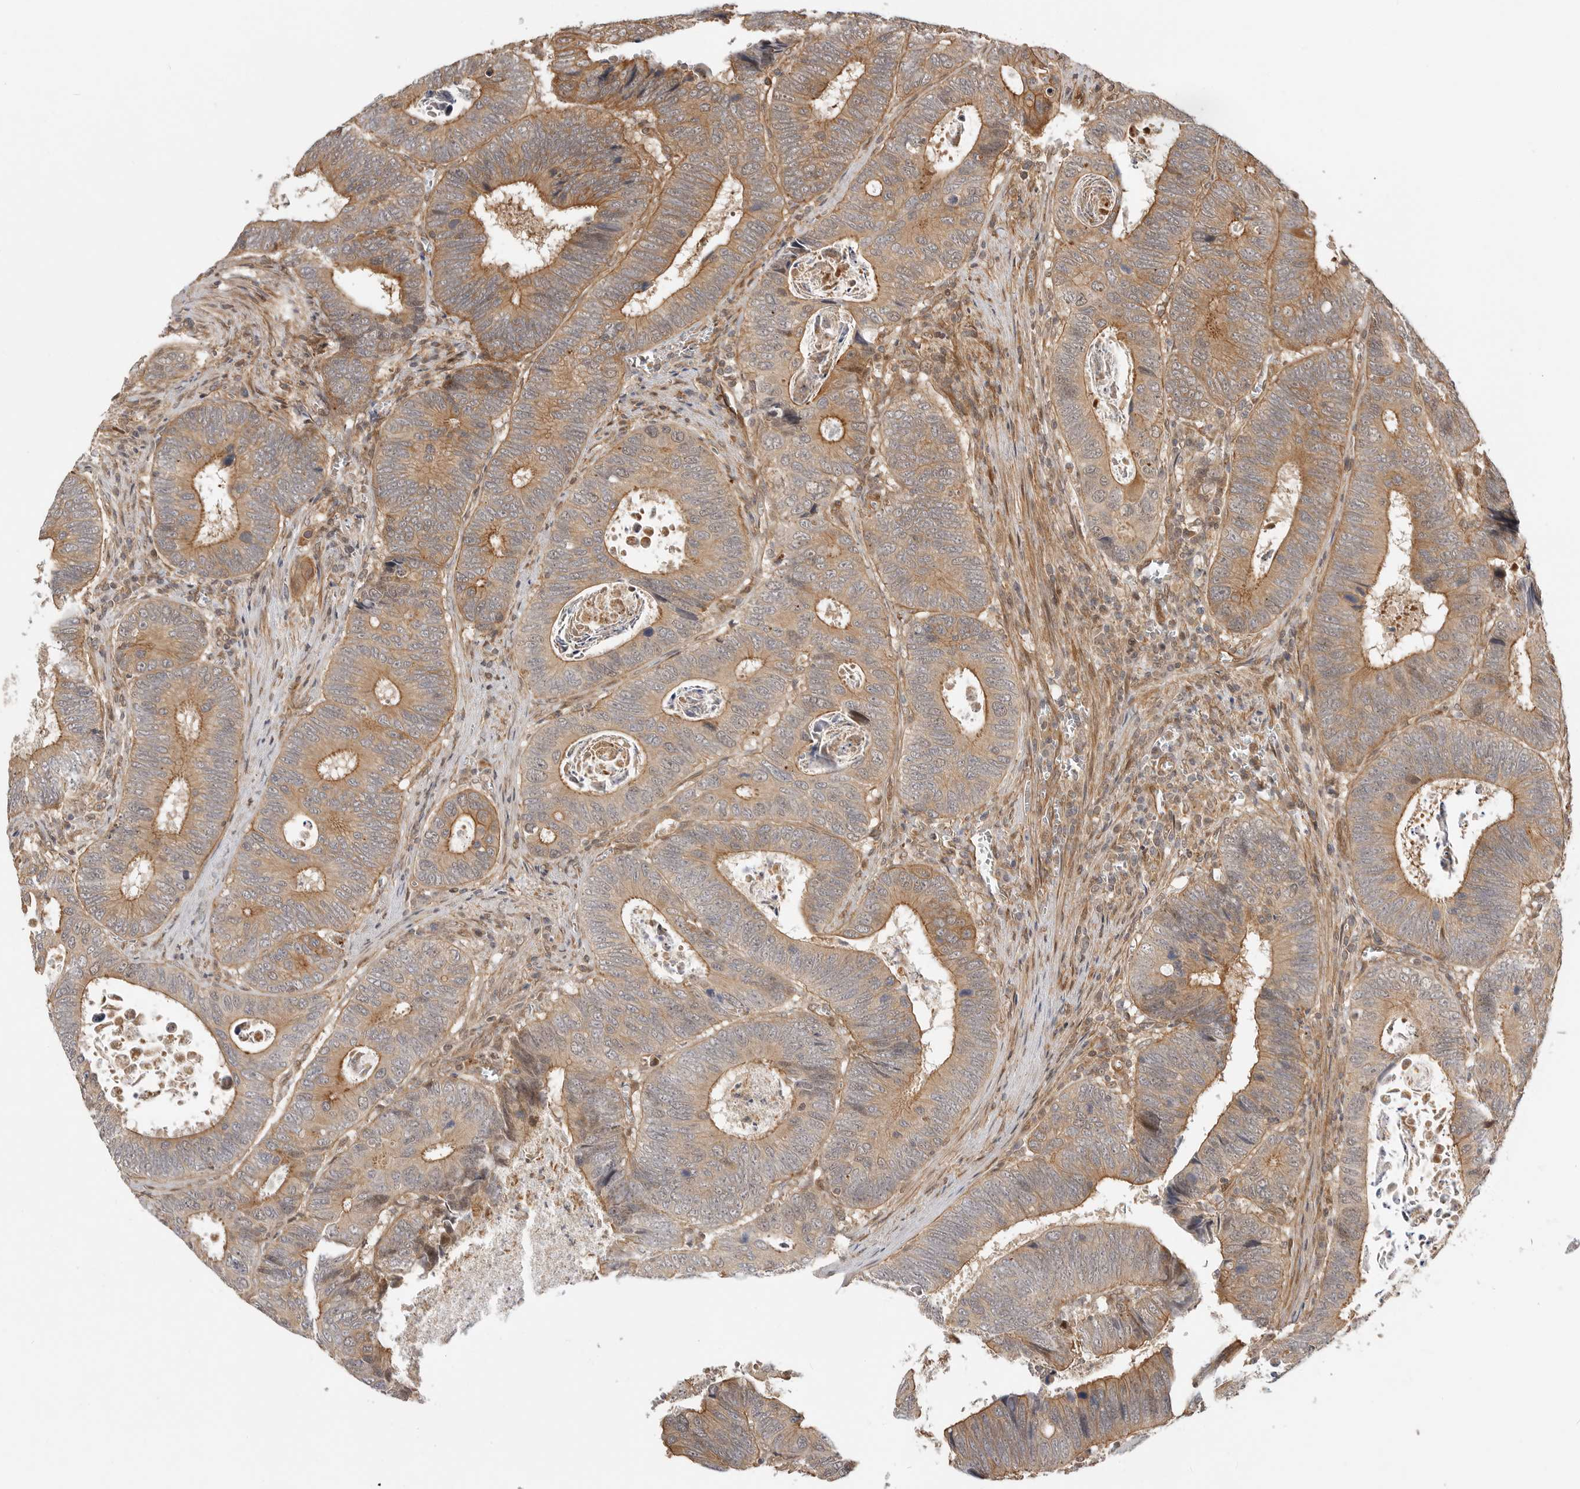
{"staining": {"intensity": "moderate", "quantity": ">75%", "location": "cytoplasmic/membranous"}, "tissue": "colorectal cancer", "cell_type": "Tumor cells", "image_type": "cancer", "snomed": [{"axis": "morphology", "description": "Adenocarcinoma, NOS"}, {"axis": "topography", "description": "Colon"}], "caption": "This micrograph demonstrates adenocarcinoma (colorectal) stained with immunohistochemistry (IHC) to label a protein in brown. The cytoplasmic/membranous of tumor cells show moderate positivity for the protein. Nuclei are counter-stained blue.", "gene": "ADPRS", "patient": {"sex": "male", "age": 72}}